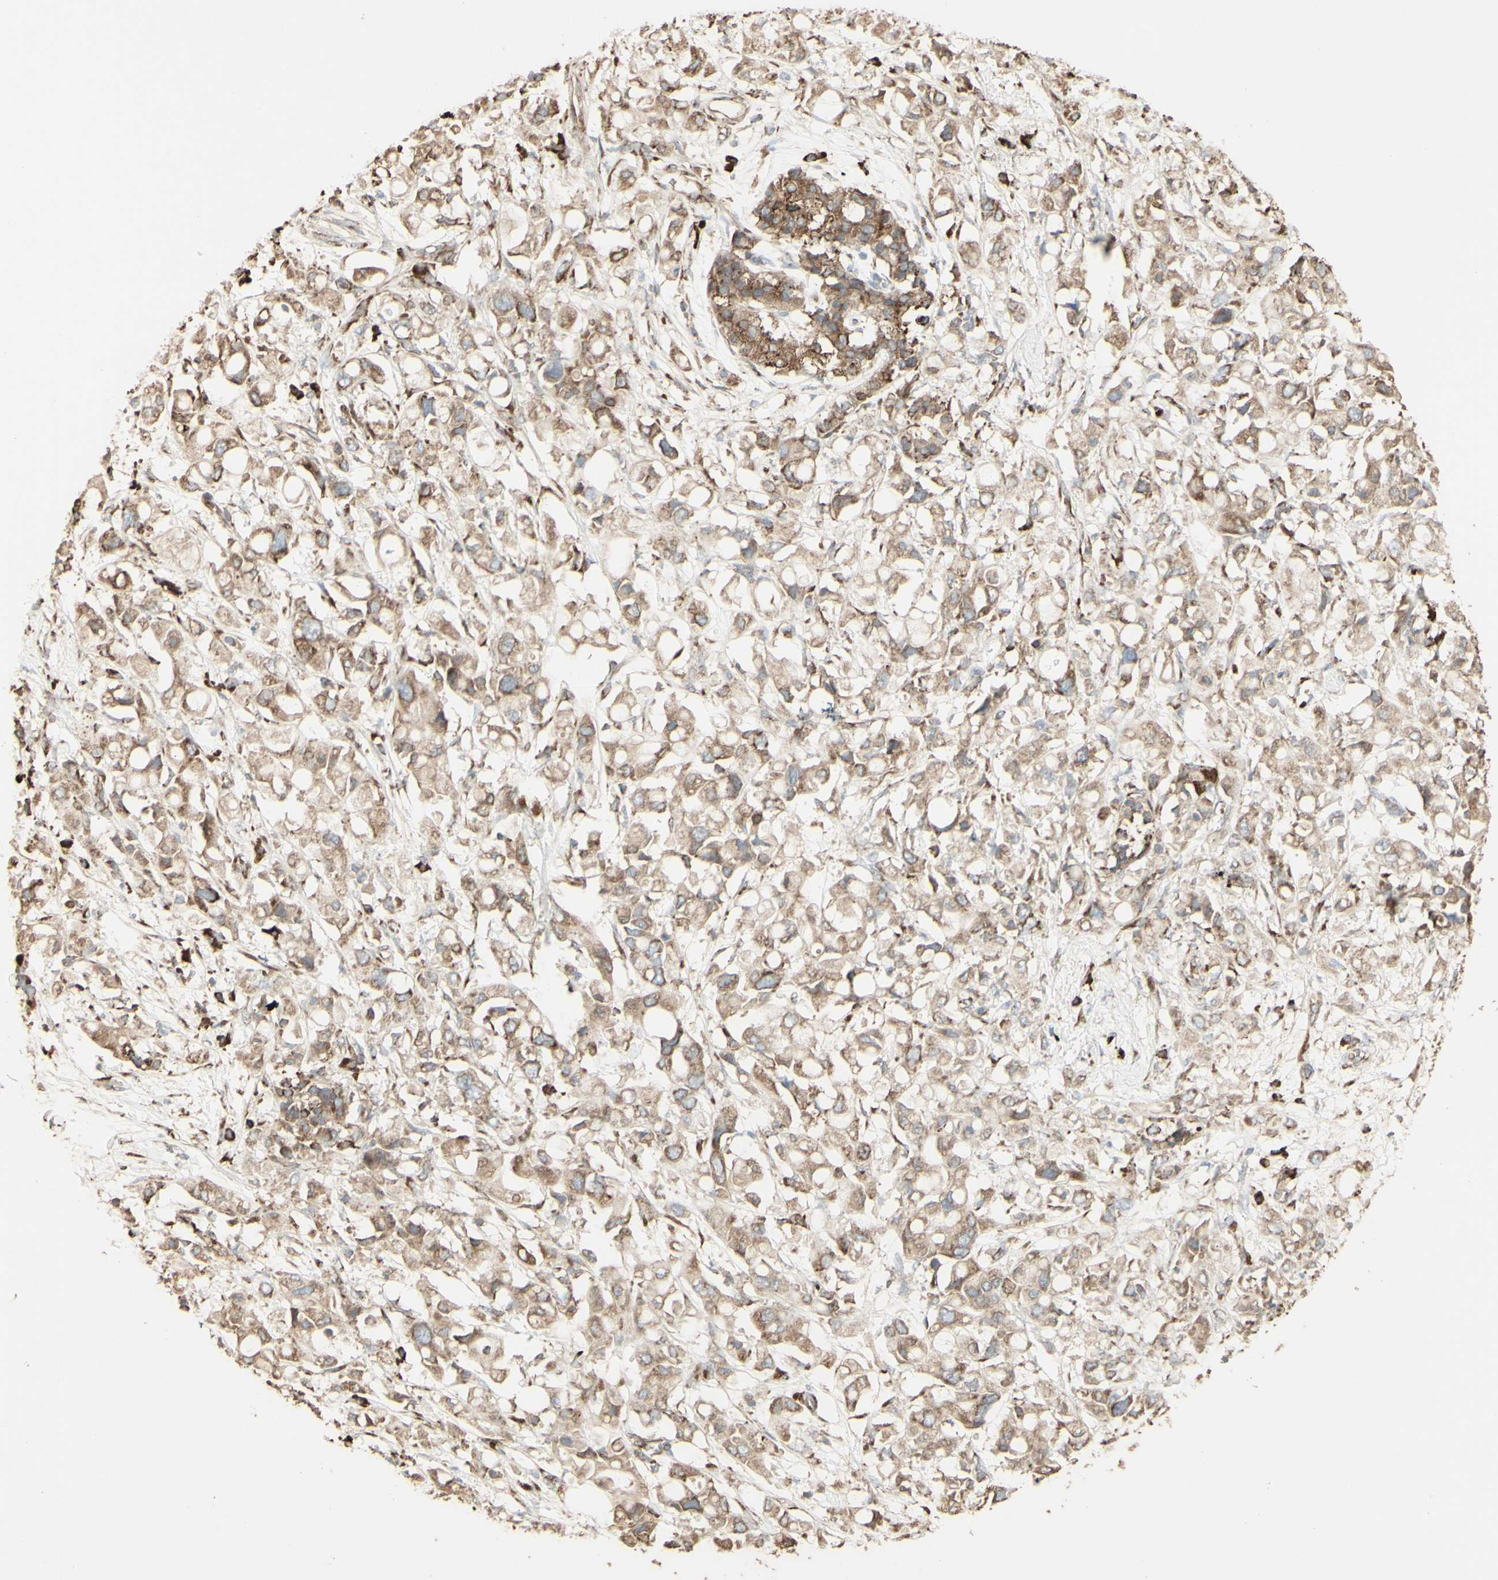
{"staining": {"intensity": "weak", "quantity": ">75%", "location": "cytoplasmic/membranous"}, "tissue": "pancreatic cancer", "cell_type": "Tumor cells", "image_type": "cancer", "snomed": [{"axis": "morphology", "description": "Adenocarcinoma, NOS"}, {"axis": "topography", "description": "Pancreas"}], "caption": "Immunohistochemical staining of pancreatic cancer exhibits weak cytoplasmic/membranous protein staining in about >75% of tumor cells. (DAB (3,3'-diaminobenzidine) = brown stain, brightfield microscopy at high magnification).", "gene": "EEF1B2", "patient": {"sex": "female", "age": 56}}